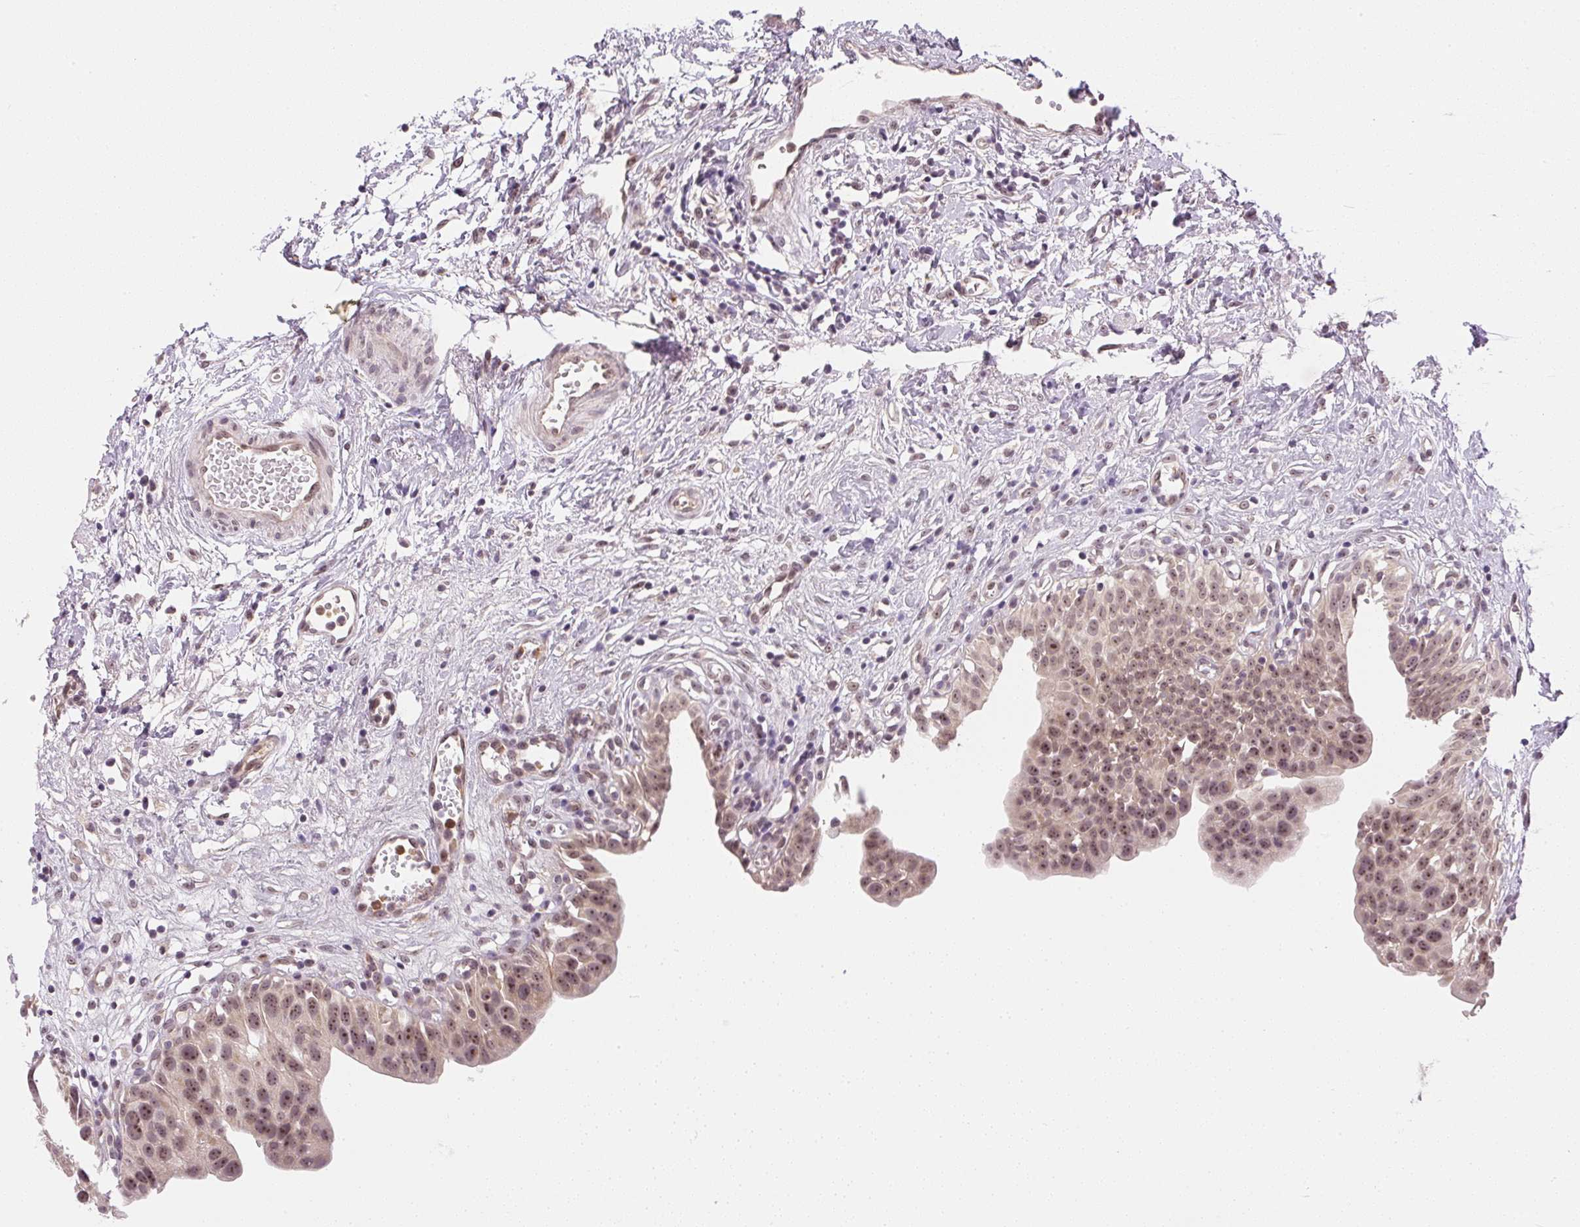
{"staining": {"intensity": "moderate", "quantity": ">75%", "location": "nuclear"}, "tissue": "urinary bladder", "cell_type": "Urothelial cells", "image_type": "normal", "snomed": [{"axis": "morphology", "description": "Normal tissue, NOS"}, {"axis": "topography", "description": "Urinary bladder"}], "caption": "The immunohistochemical stain shows moderate nuclear expression in urothelial cells of unremarkable urinary bladder. (DAB IHC with brightfield microscopy, high magnification).", "gene": "SGF29", "patient": {"sex": "male", "age": 51}}